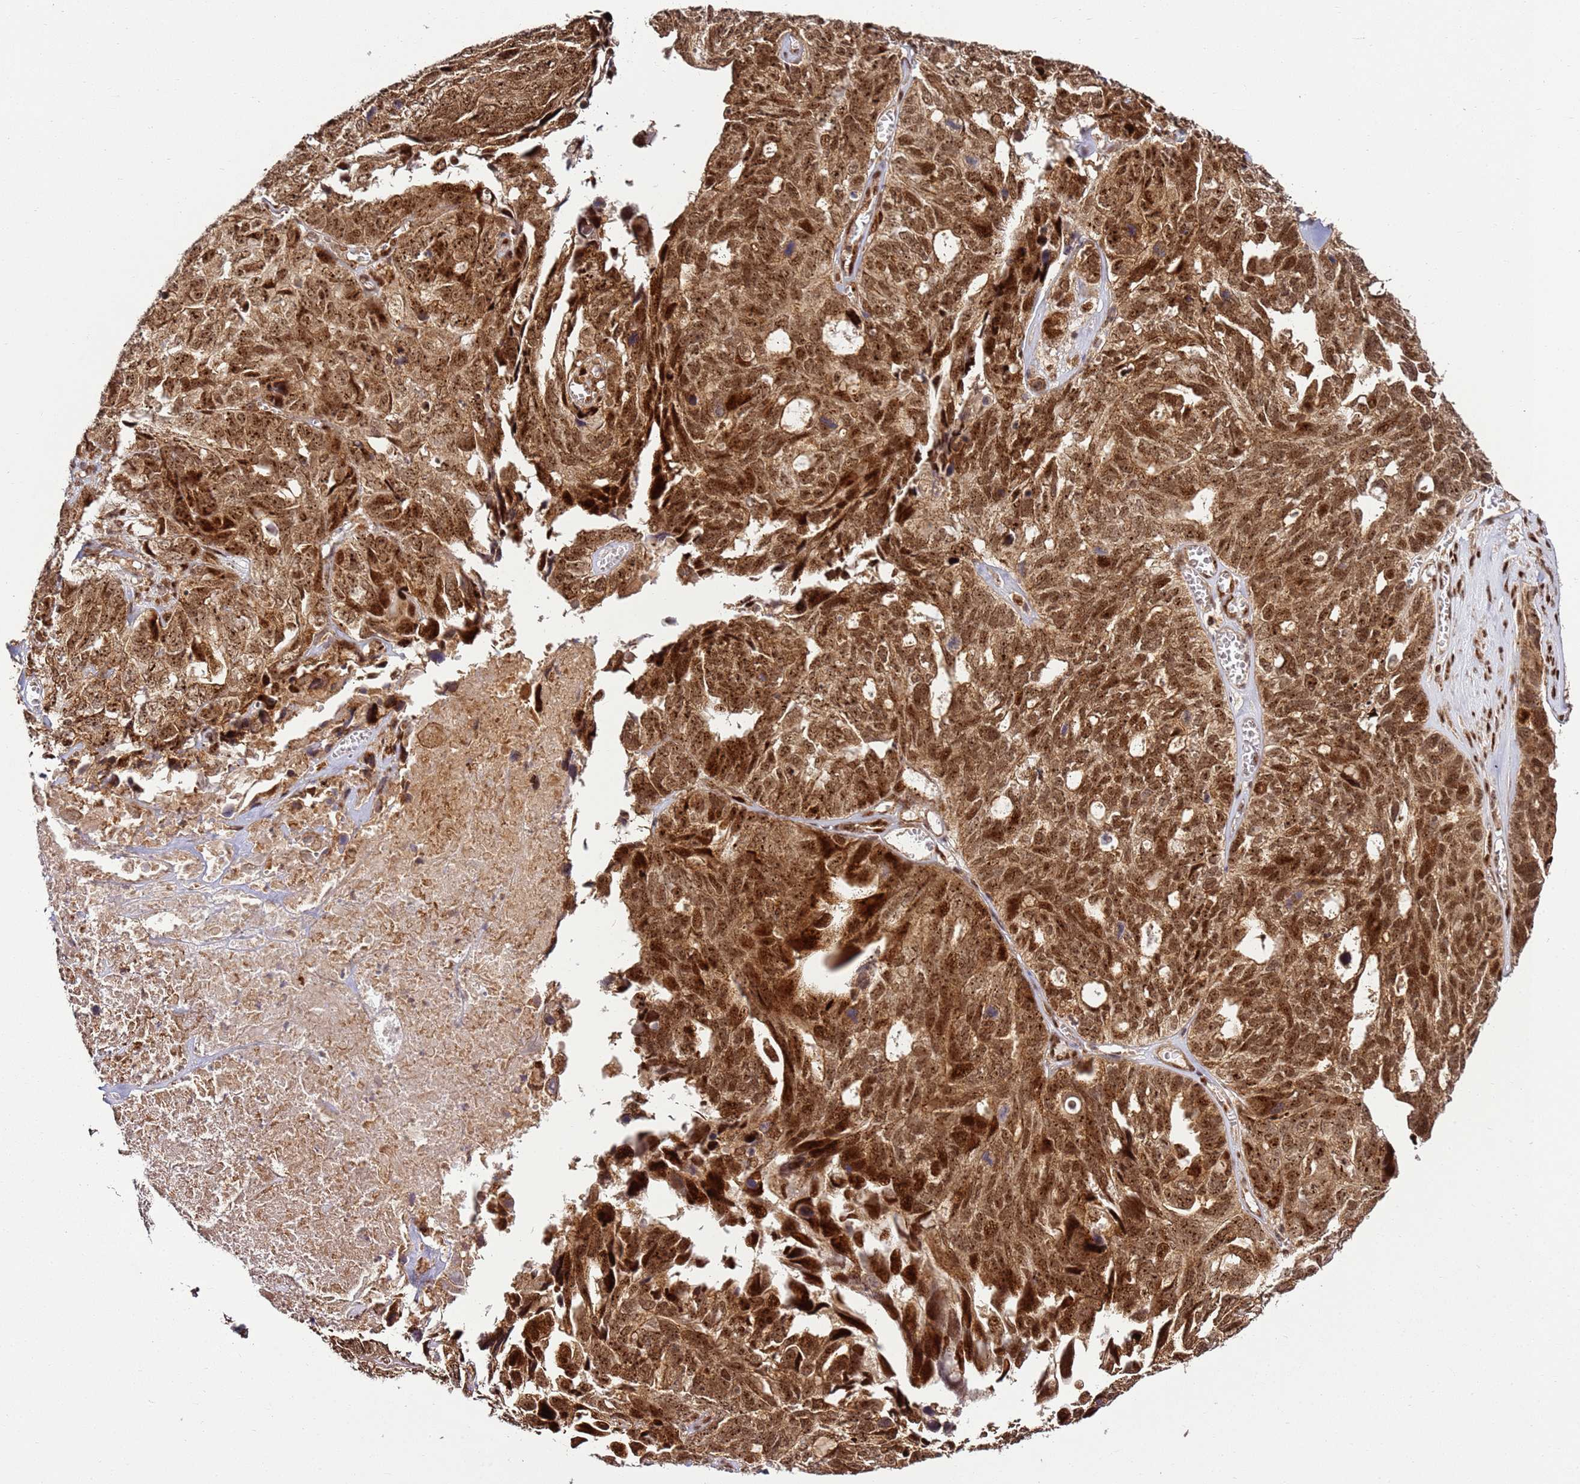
{"staining": {"intensity": "strong", "quantity": ">75%", "location": "cytoplasmic/membranous,nuclear"}, "tissue": "ovarian cancer", "cell_type": "Tumor cells", "image_type": "cancer", "snomed": [{"axis": "morphology", "description": "Cystadenocarcinoma, serous, NOS"}, {"axis": "topography", "description": "Ovary"}], "caption": "IHC micrograph of neoplastic tissue: serous cystadenocarcinoma (ovarian) stained using immunohistochemistry displays high levels of strong protein expression localized specifically in the cytoplasmic/membranous and nuclear of tumor cells, appearing as a cytoplasmic/membranous and nuclear brown color.", "gene": "PEX14", "patient": {"sex": "female", "age": 79}}